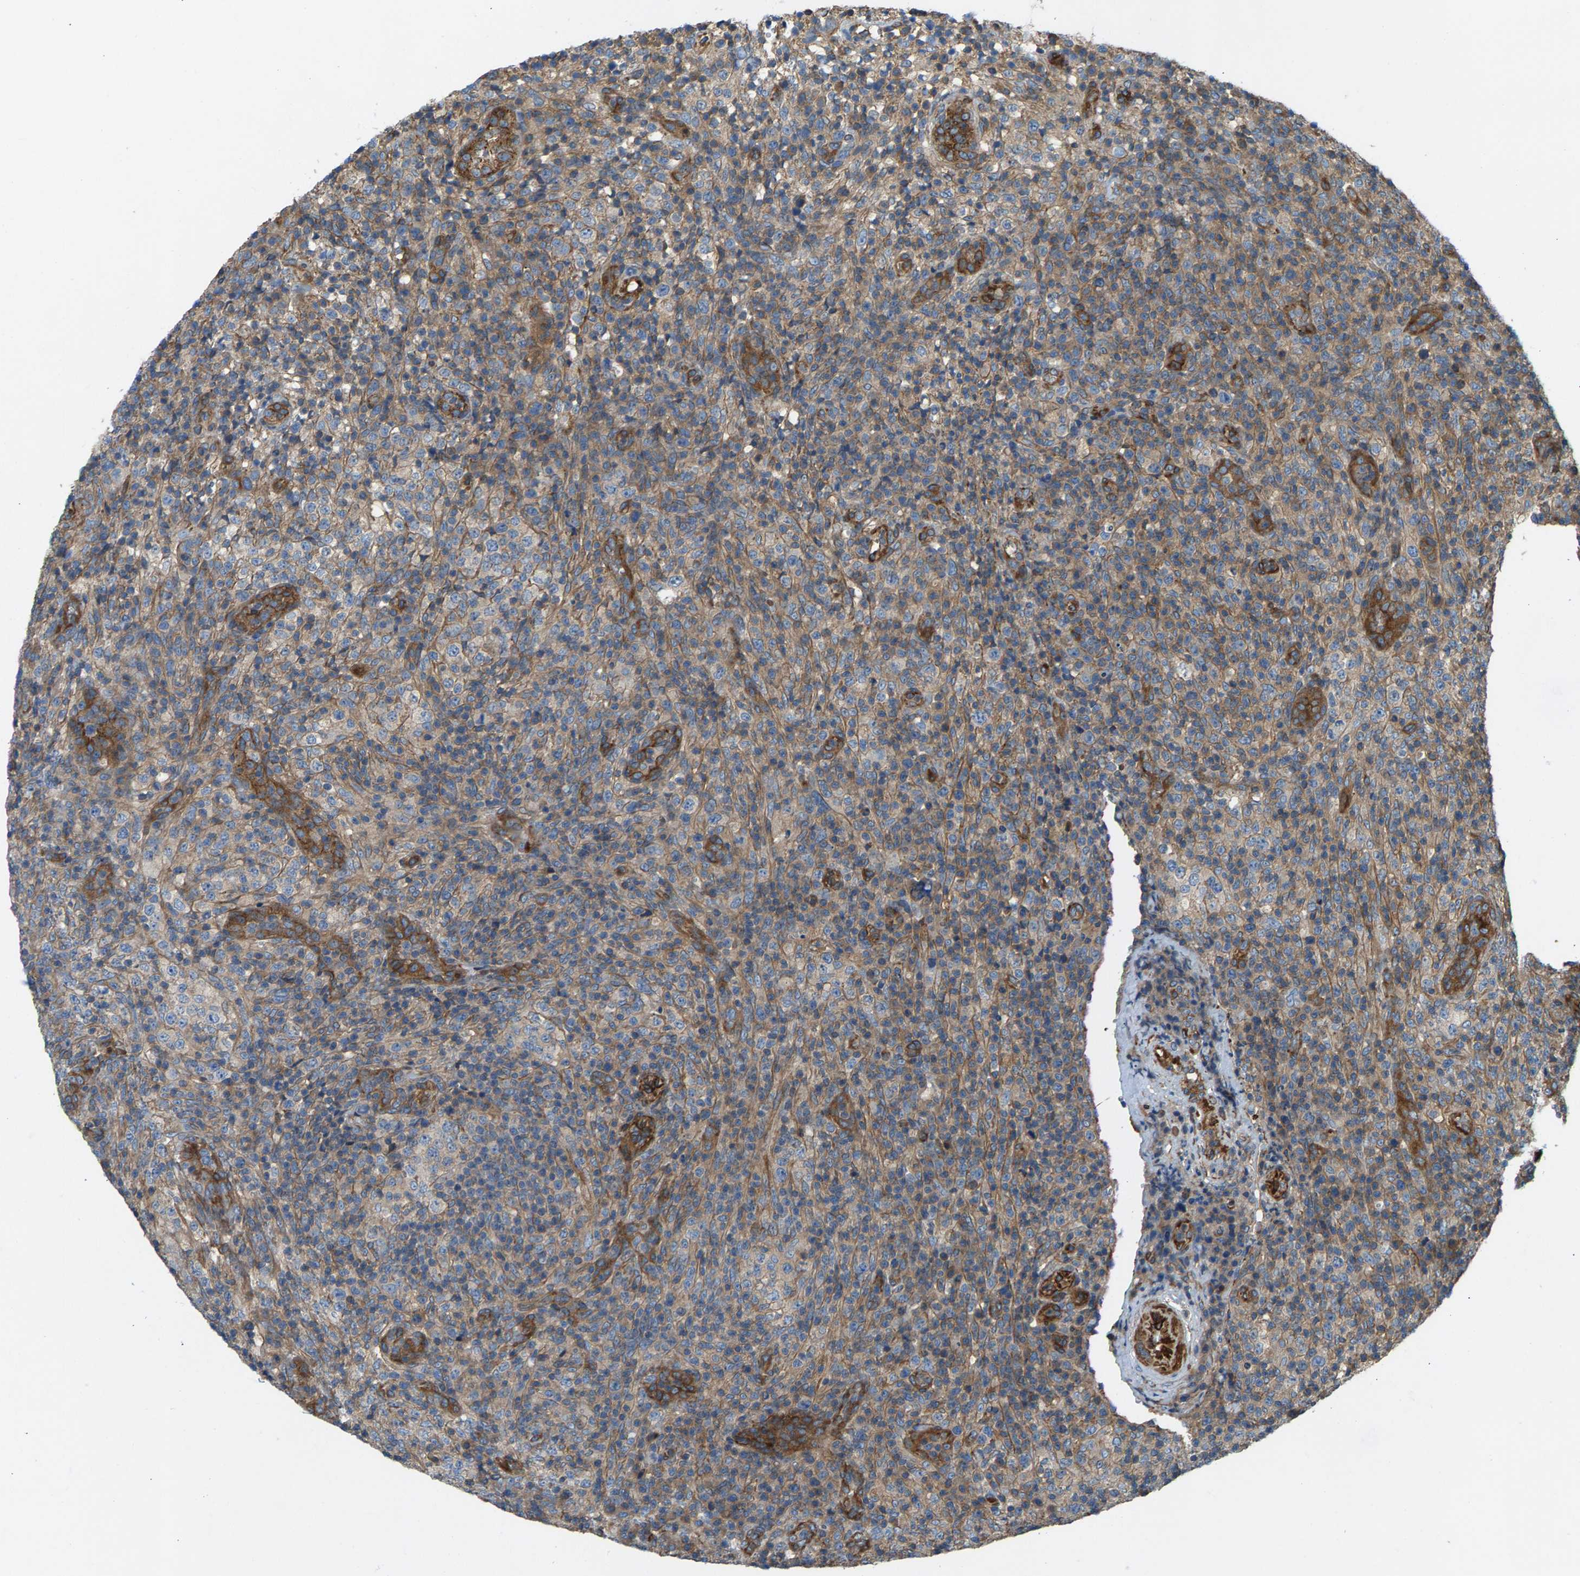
{"staining": {"intensity": "weak", "quantity": ">75%", "location": "cytoplasmic/membranous"}, "tissue": "lymphoma", "cell_type": "Tumor cells", "image_type": "cancer", "snomed": [{"axis": "morphology", "description": "Malignant lymphoma, non-Hodgkin's type, High grade"}, {"axis": "topography", "description": "Lymph node"}], "caption": "A brown stain highlights weak cytoplasmic/membranous positivity of a protein in malignant lymphoma, non-Hodgkin's type (high-grade) tumor cells. The protein of interest is shown in brown color, while the nuclei are stained blue.", "gene": "PDCL", "patient": {"sex": "female", "age": 76}}